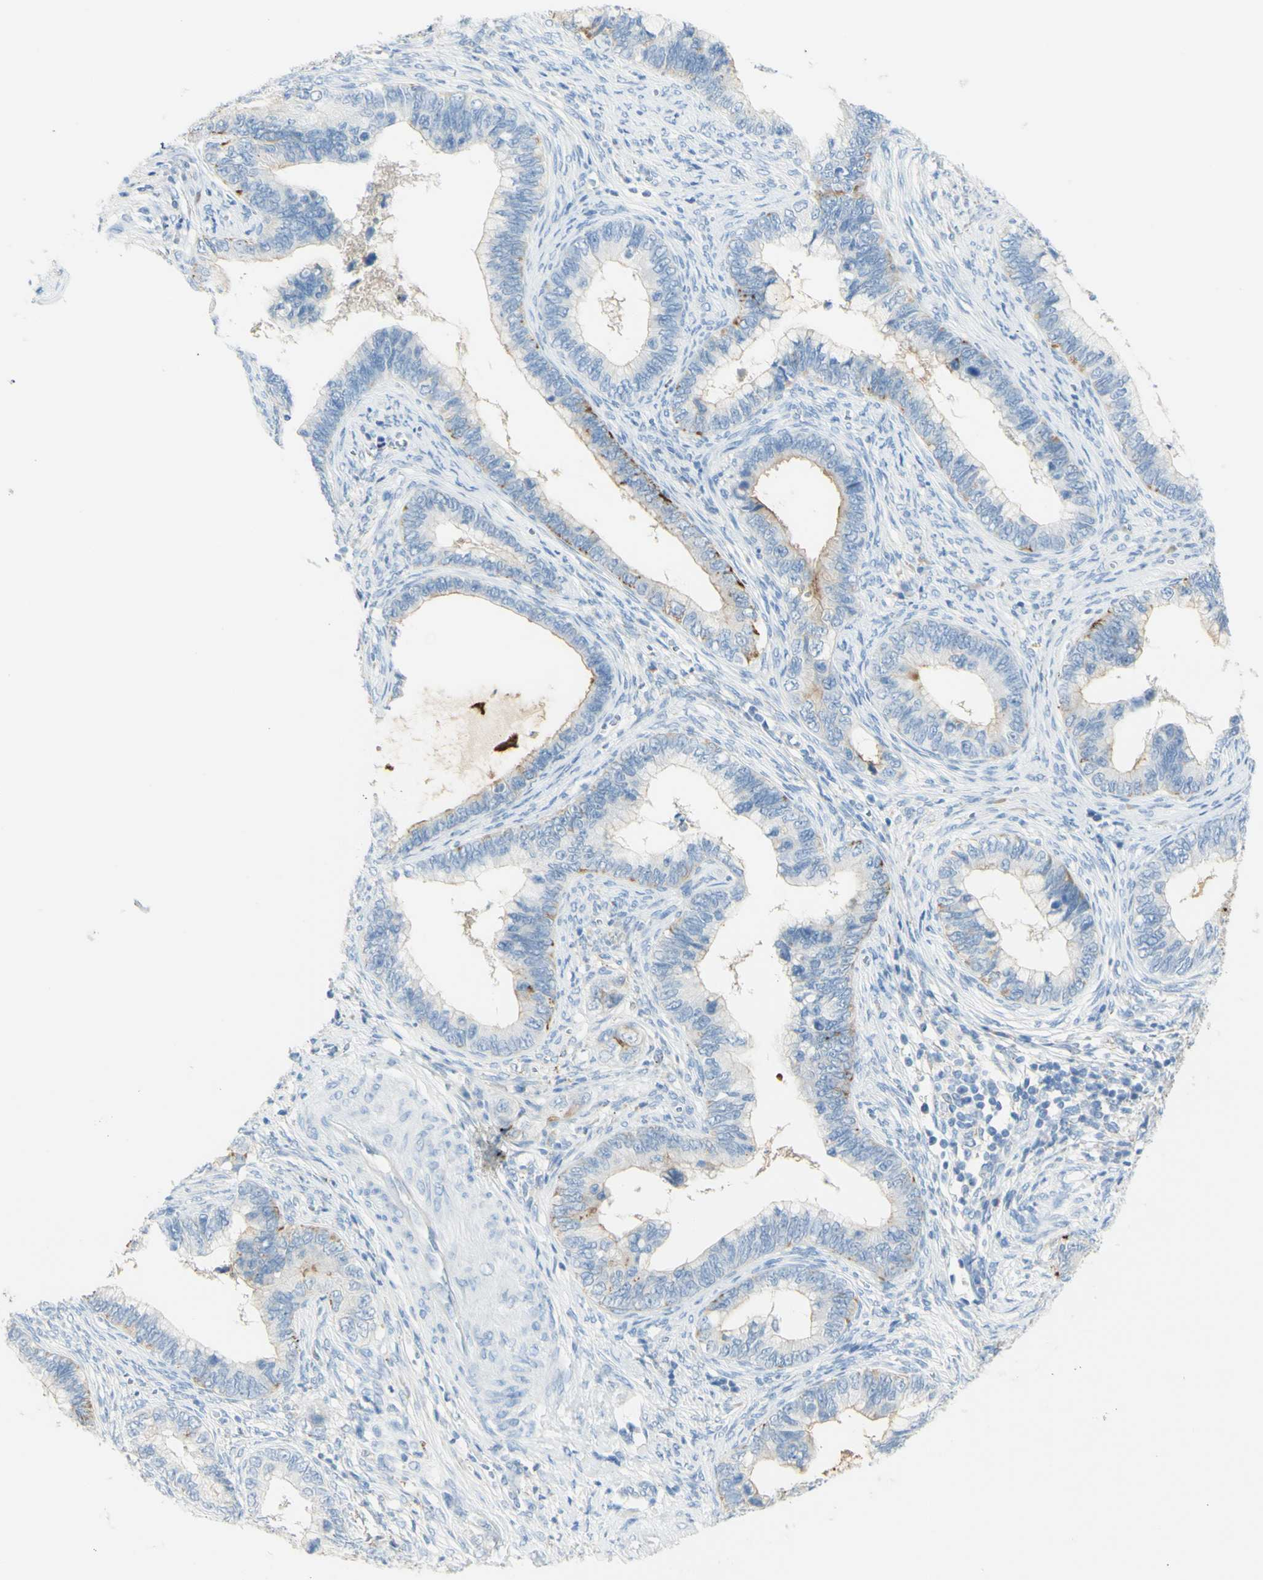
{"staining": {"intensity": "weak", "quantity": "<25%", "location": "cytoplasmic/membranous"}, "tissue": "cervical cancer", "cell_type": "Tumor cells", "image_type": "cancer", "snomed": [{"axis": "morphology", "description": "Adenocarcinoma, NOS"}, {"axis": "topography", "description": "Cervix"}], "caption": "Cervical cancer was stained to show a protein in brown. There is no significant staining in tumor cells.", "gene": "TSPAN1", "patient": {"sex": "female", "age": 44}}